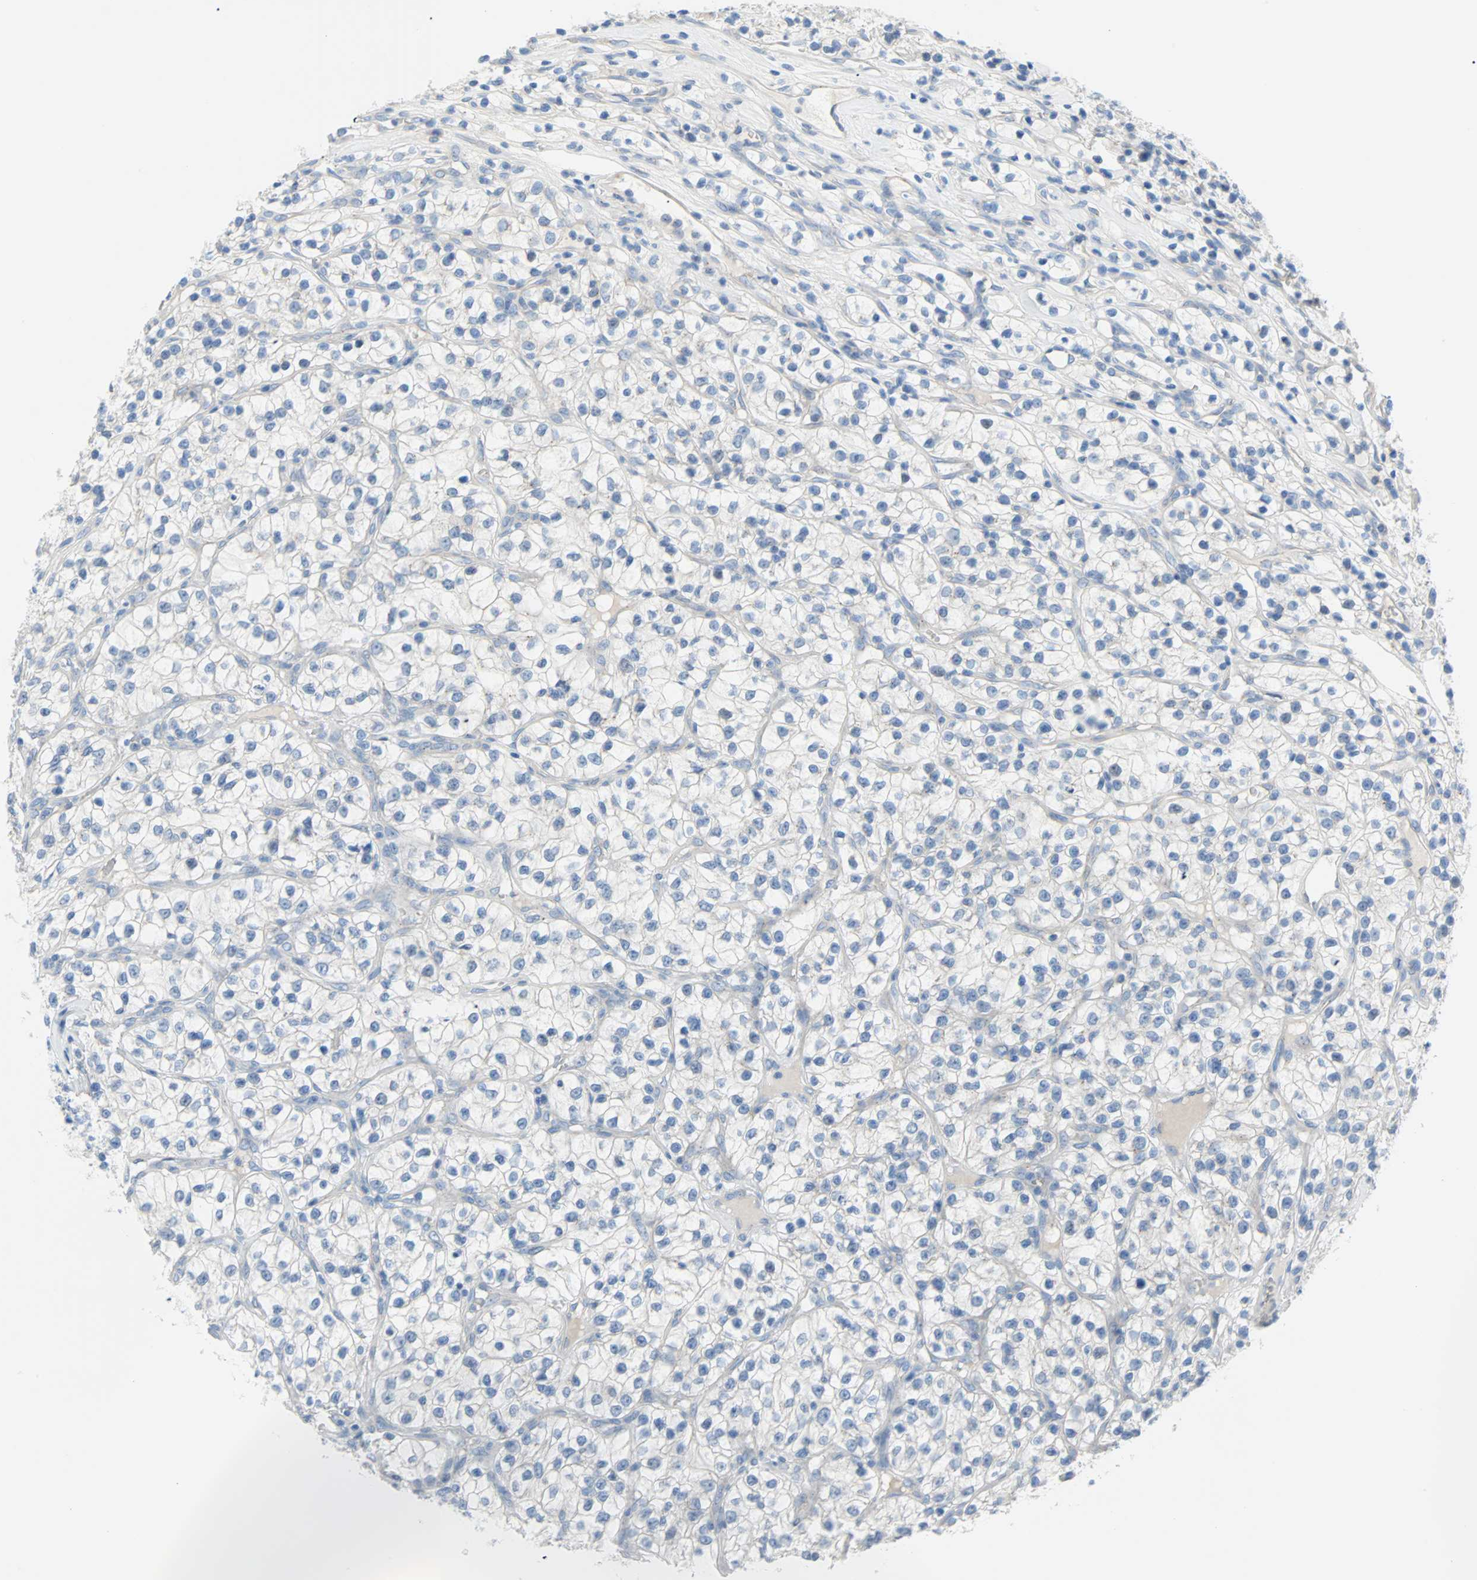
{"staining": {"intensity": "negative", "quantity": "none", "location": "none"}, "tissue": "renal cancer", "cell_type": "Tumor cells", "image_type": "cancer", "snomed": [{"axis": "morphology", "description": "Adenocarcinoma, NOS"}, {"axis": "topography", "description": "Kidney"}], "caption": "This micrograph is of renal cancer stained with IHC to label a protein in brown with the nuclei are counter-stained blue. There is no positivity in tumor cells.", "gene": "PDPN", "patient": {"sex": "female", "age": 57}}